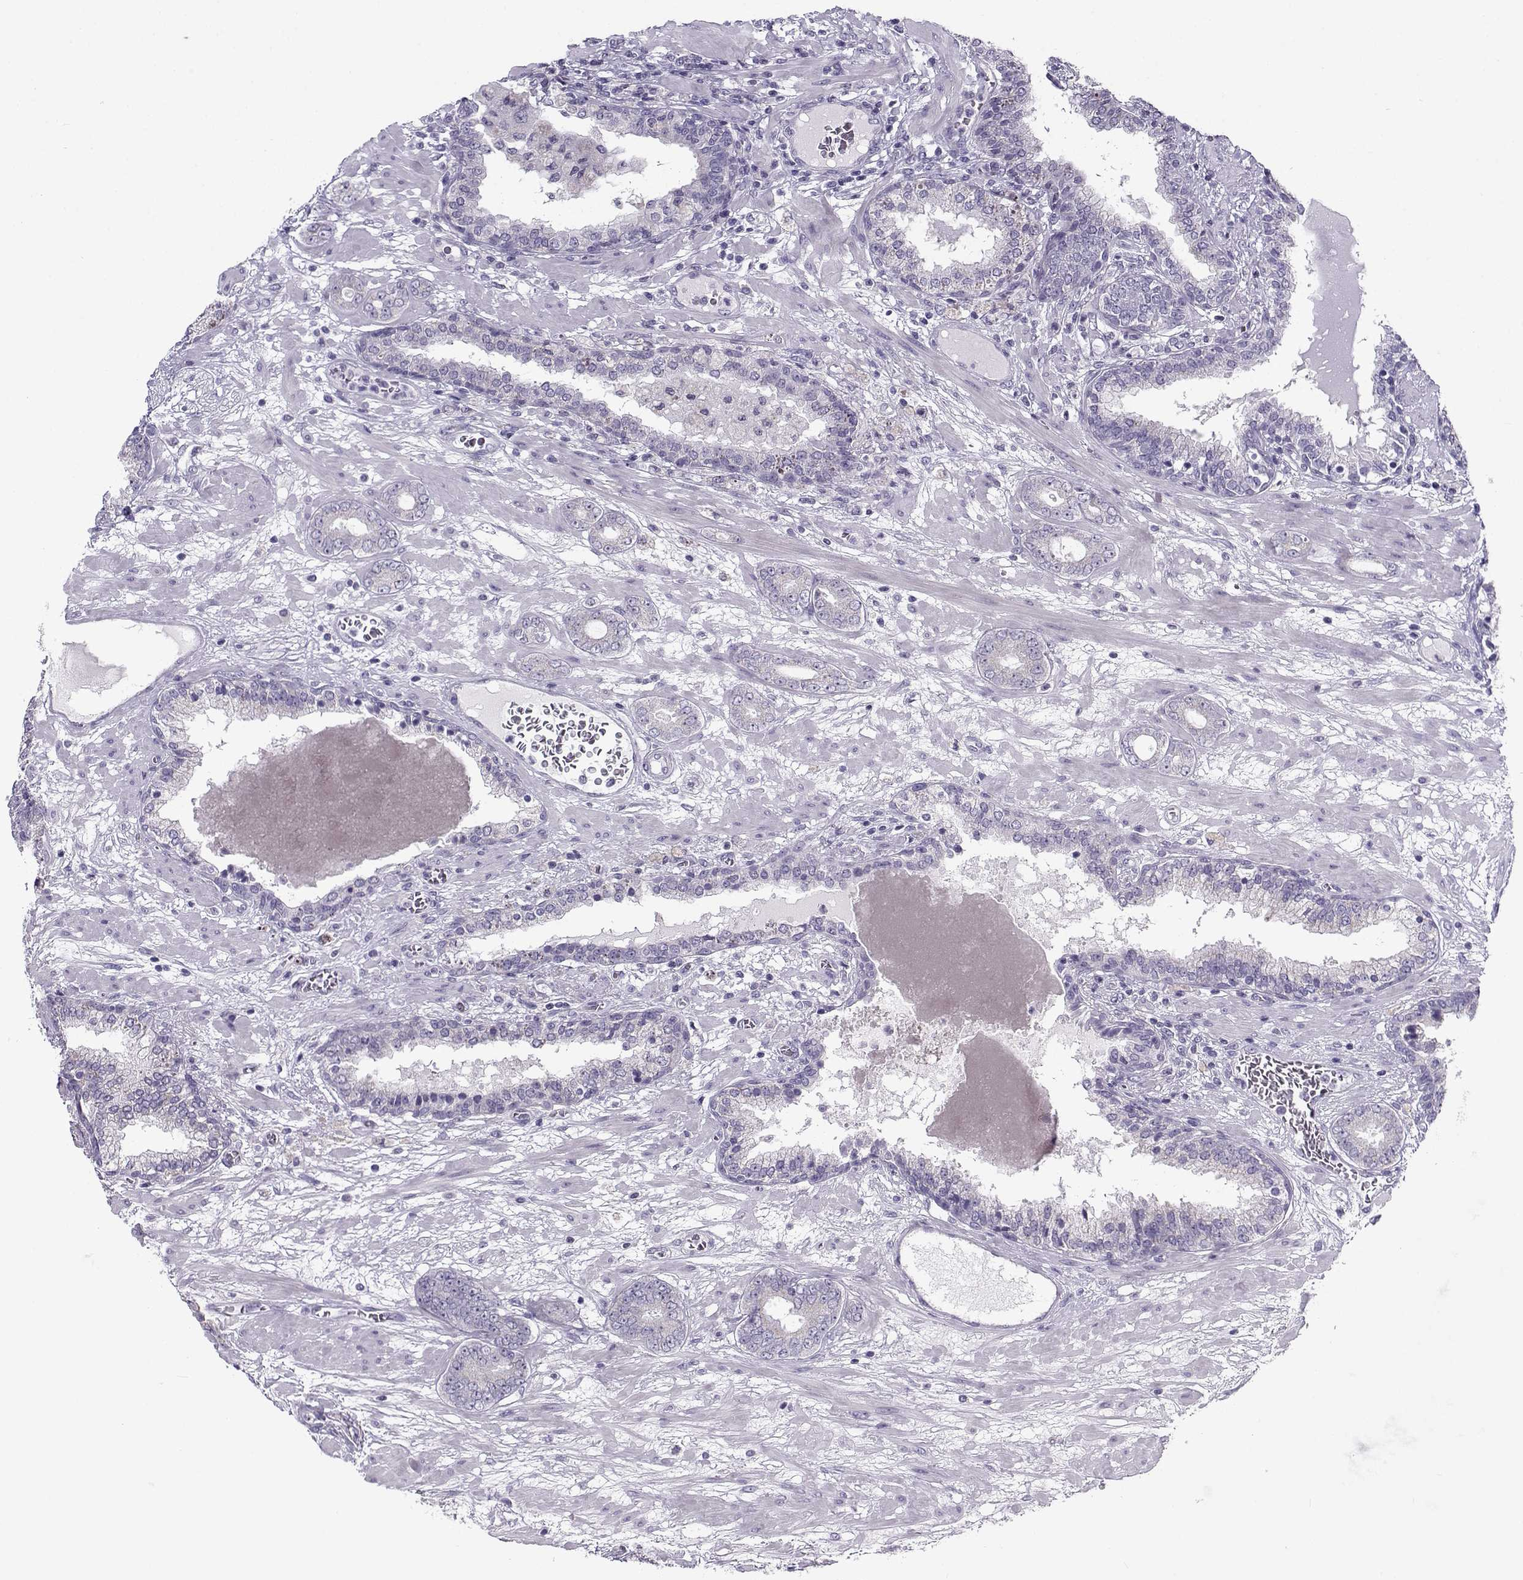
{"staining": {"intensity": "negative", "quantity": "none", "location": "none"}, "tissue": "prostate cancer", "cell_type": "Tumor cells", "image_type": "cancer", "snomed": [{"axis": "morphology", "description": "Adenocarcinoma, Low grade"}, {"axis": "topography", "description": "Prostate"}], "caption": "IHC of prostate cancer (adenocarcinoma (low-grade)) demonstrates no staining in tumor cells.", "gene": "FEZF1", "patient": {"sex": "male", "age": 60}}